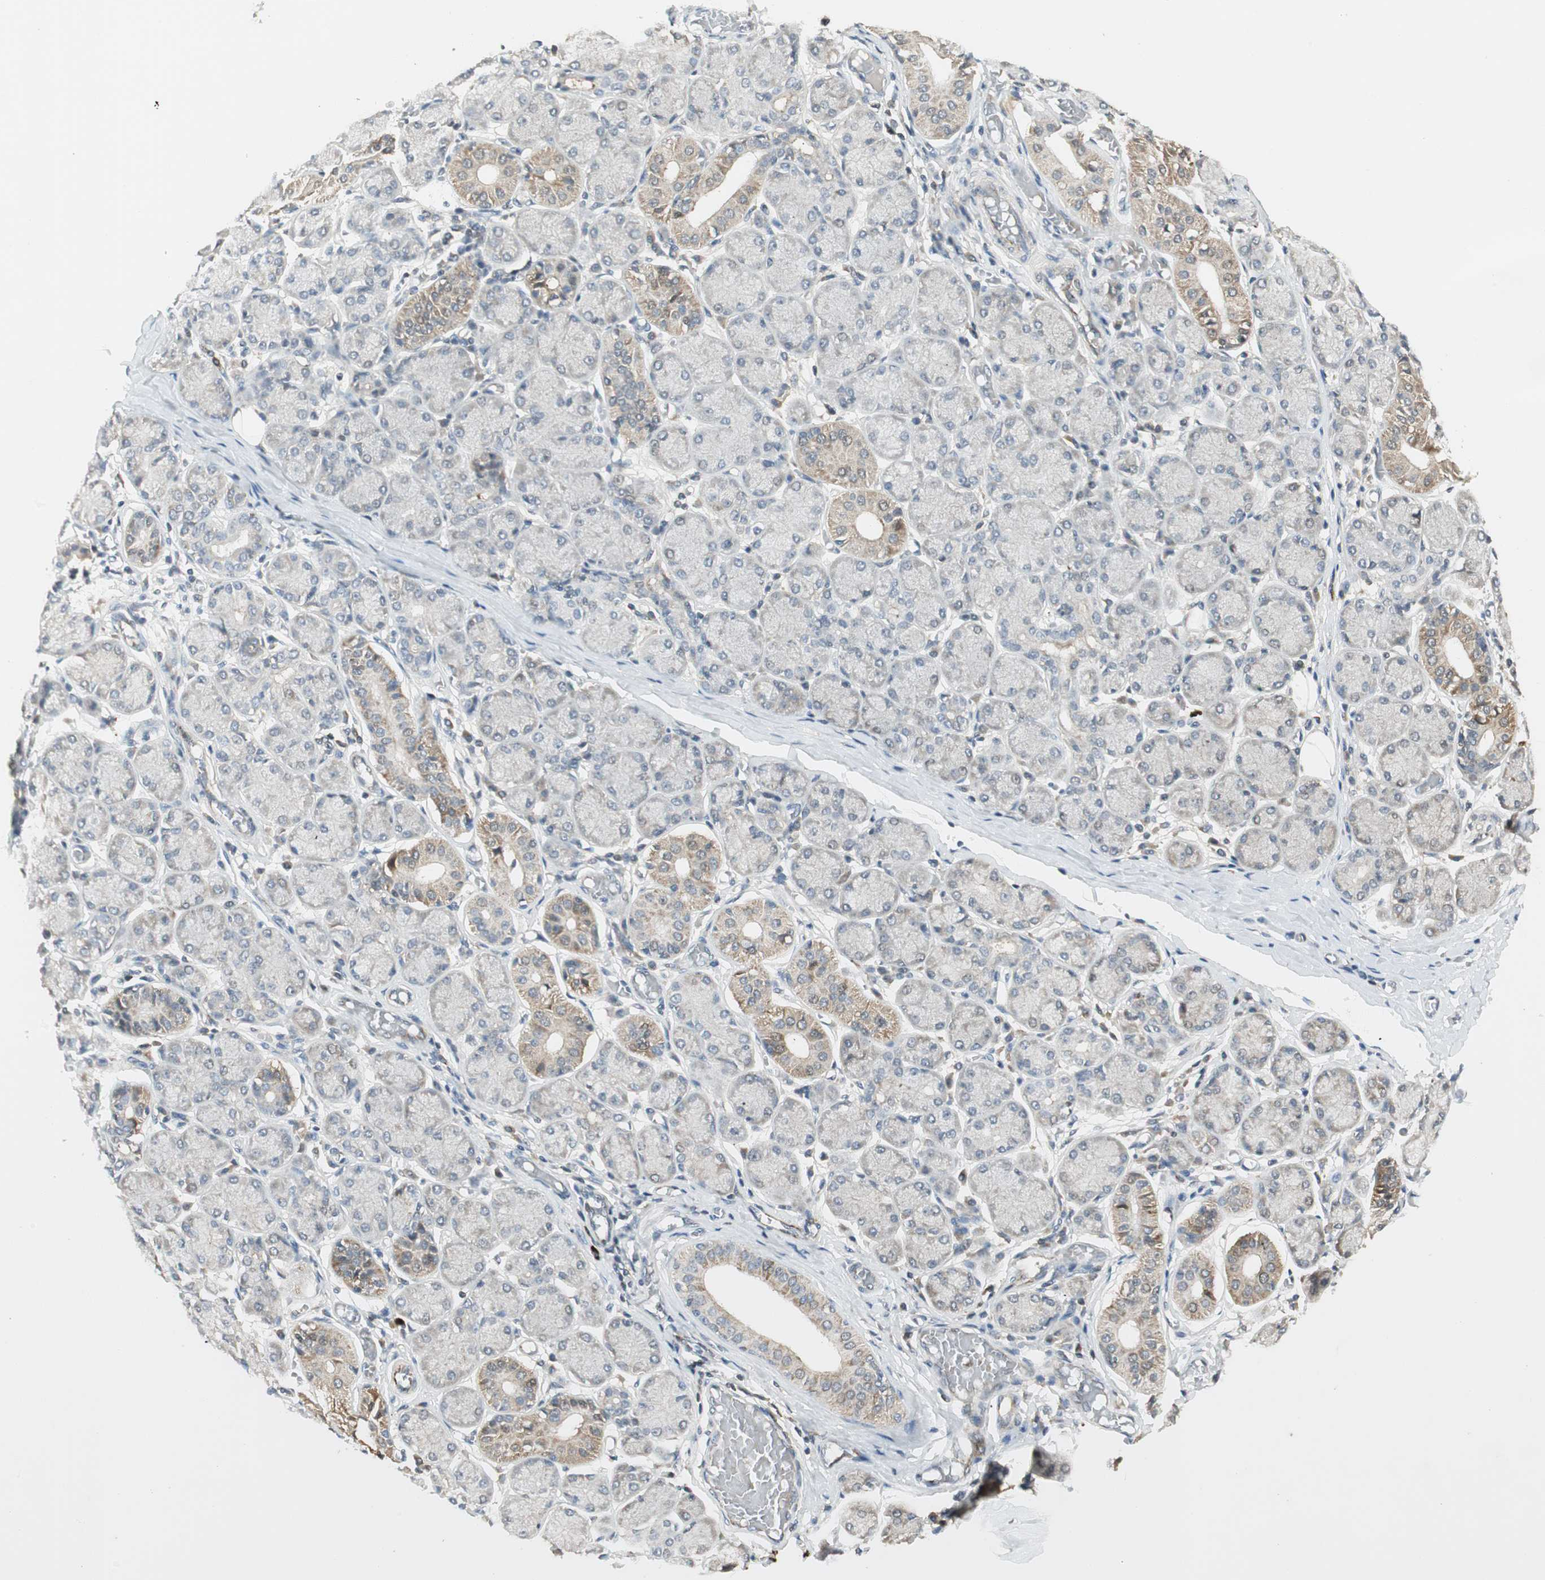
{"staining": {"intensity": "moderate", "quantity": "25%-75%", "location": "cytoplasmic/membranous"}, "tissue": "salivary gland", "cell_type": "Glandular cells", "image_type": "normal", "snomed": [{"axis": "morphology", "description": "Normal tissue, NOS"}, {"axis": "topography", "description": "Salivary gland"}], "caption": "This photomicrograph displays immunohistochemistry staining of unremarkable salivary gland, with medium moderate cytoplasmic/membranous staining in about 25%-75% of glandular cells.", "gene": "USP2", "patient": {"sex": "female", "age": 24}}